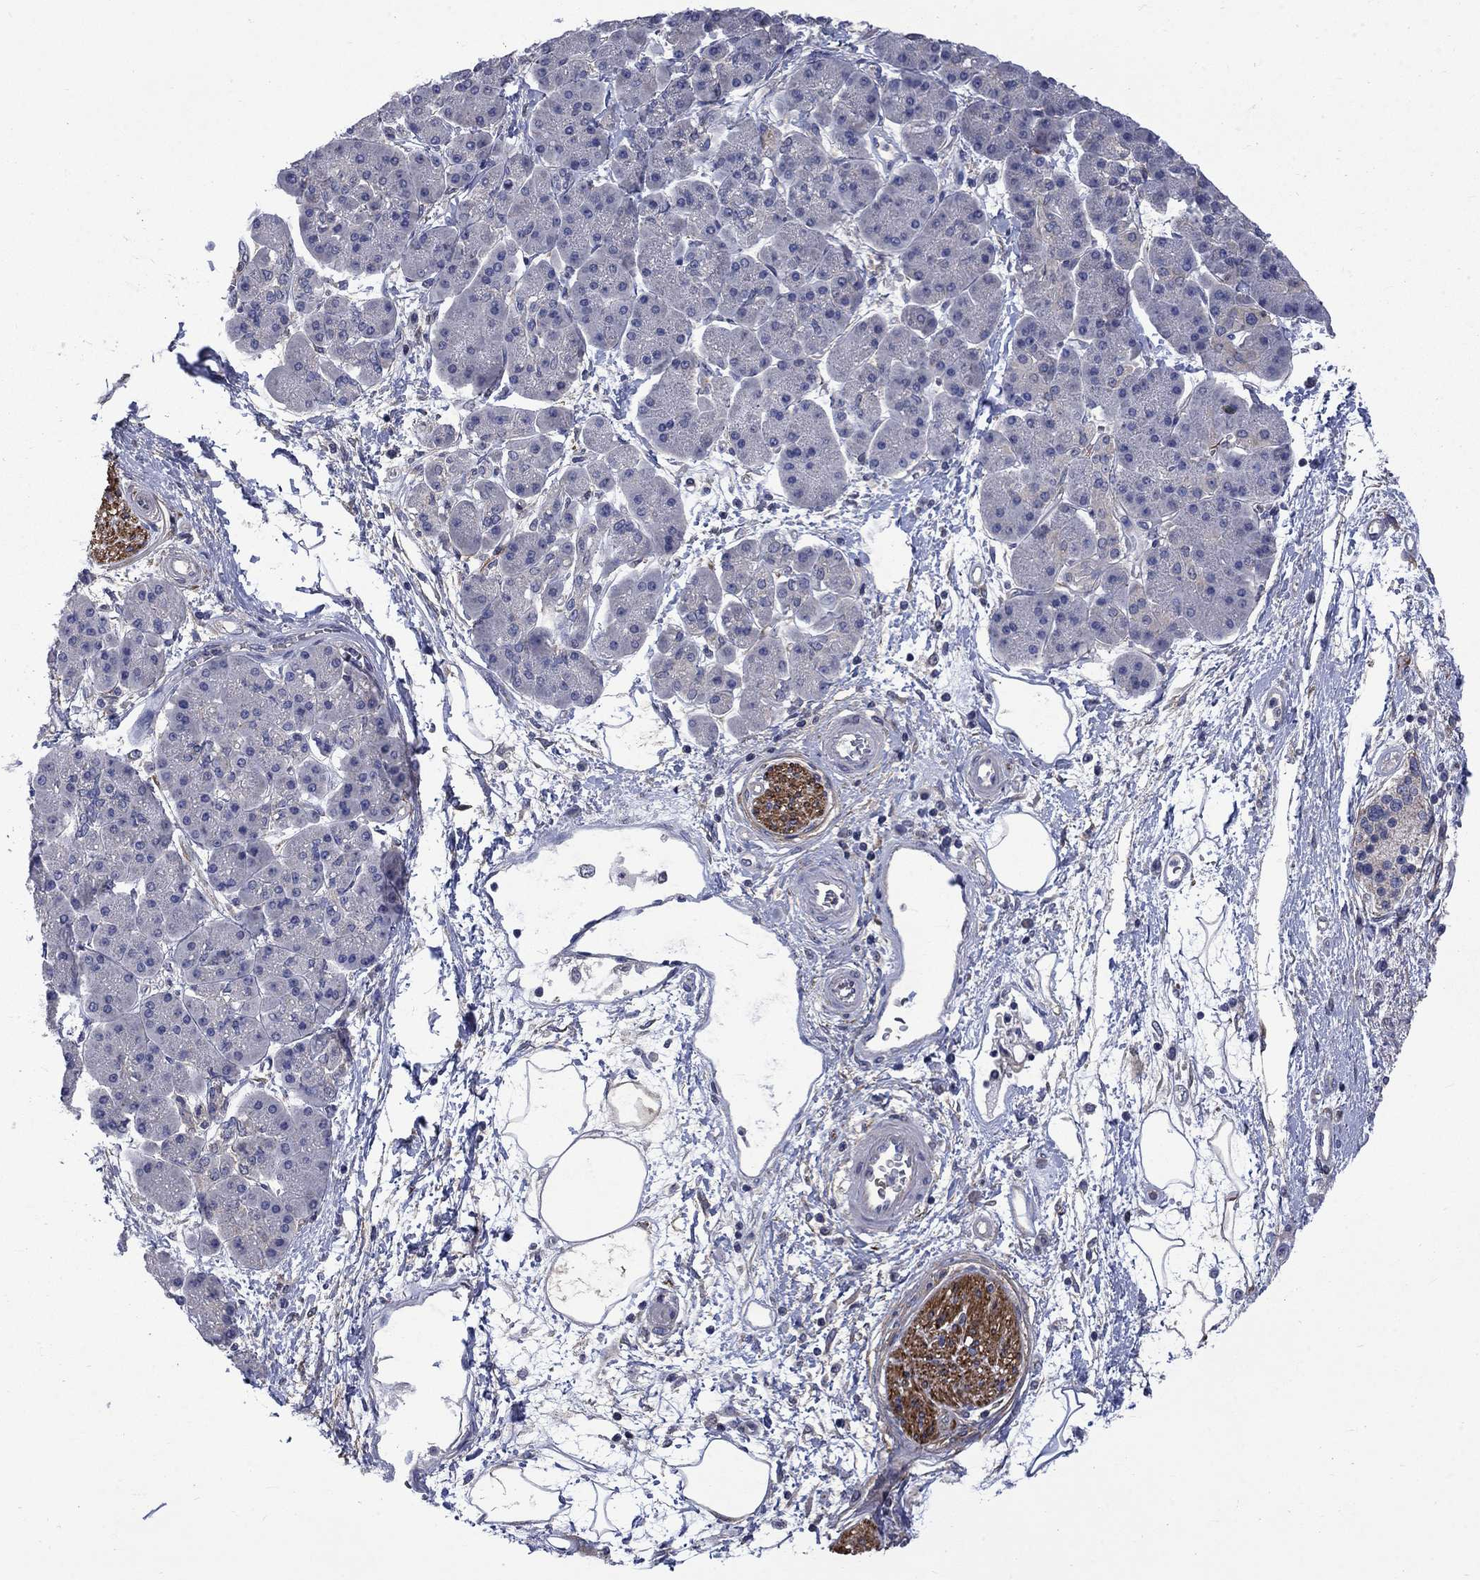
{"staining": {"intensity": "negative", "quantity": "none", "location": "none"}, "tissue": "pancreatic cancer", "cell_type": "Tumor cells", "image_type": "cancer", "snomed": [{"axis": "morphology", "description": "Adenocarcinoma, NOS"}, {"axis": "topography", "description": "Pancreas"}], "caption": "High magnification brightfield microscopy of adenocarcinoma (pancreatic) stained with DAB (3,3'-diaminobenzidine) (brown) and counterstained with hematoxylin (blue): tumor cells show no significant staining.", "gene": "HSPA12A", "patient": {"sex": "female", "age": 73}}